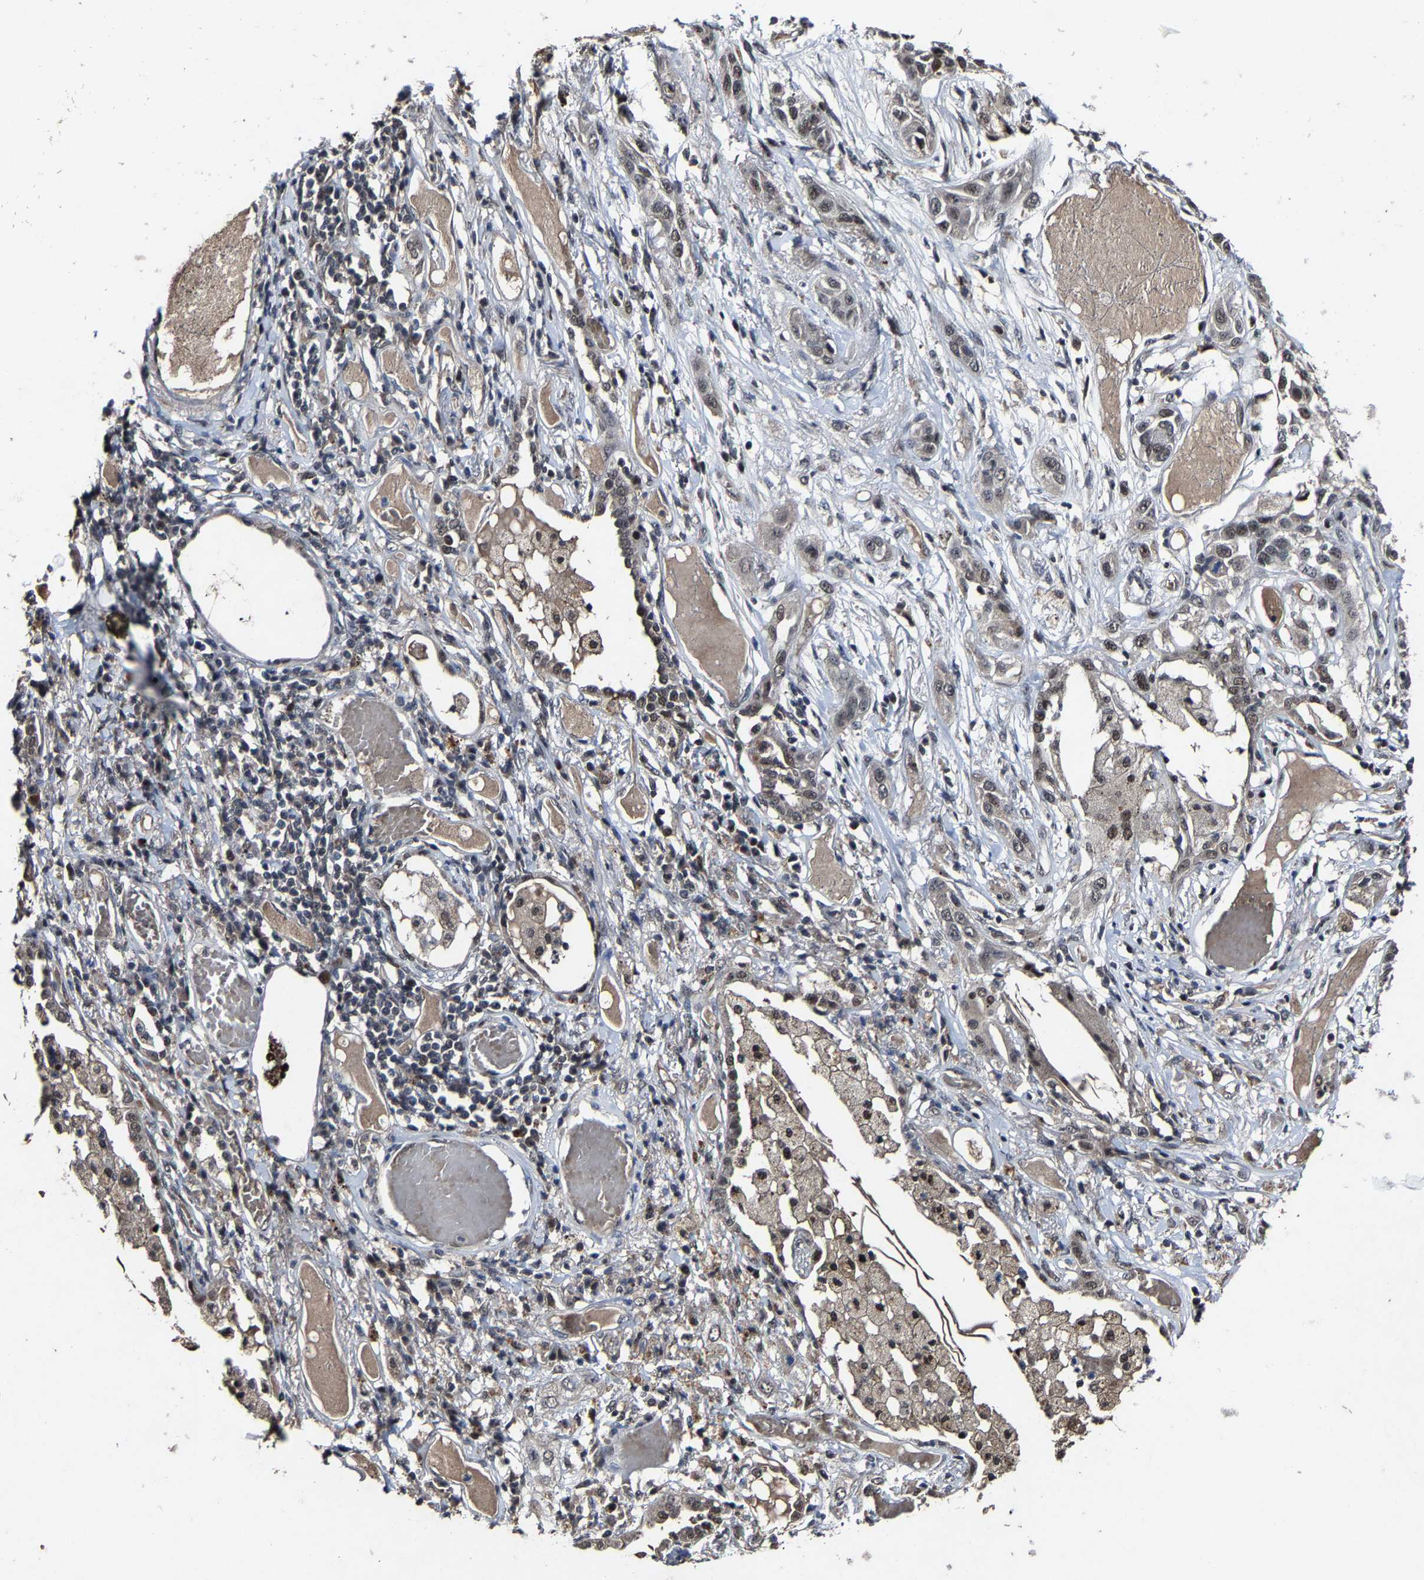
{"staining": {"intensity": "moderate", "quantity": "25%-75%", "location": "nuclear"}, "tissue": "lung cancer", "cell_type": "Tumor cells", "image_type": "cancer", "snomed": [{"axis": "morphology", "description": "Squamous cell carcinoma, NOS"}, {"axis": "topography", "description": "Lung"}], "caption": "The photomicrograph displays immunohistochemical staining of lung squamous cell carcinoma. There is moderate nuclear expression is identified in about 25%-75% of tumor cells. (Stains: DAB in brown, nuclei in blue, Microscopy: brightfield microscopy at high magnification).", "gene": "LSM8", "patient": {"sex": "male", "age": 71}}